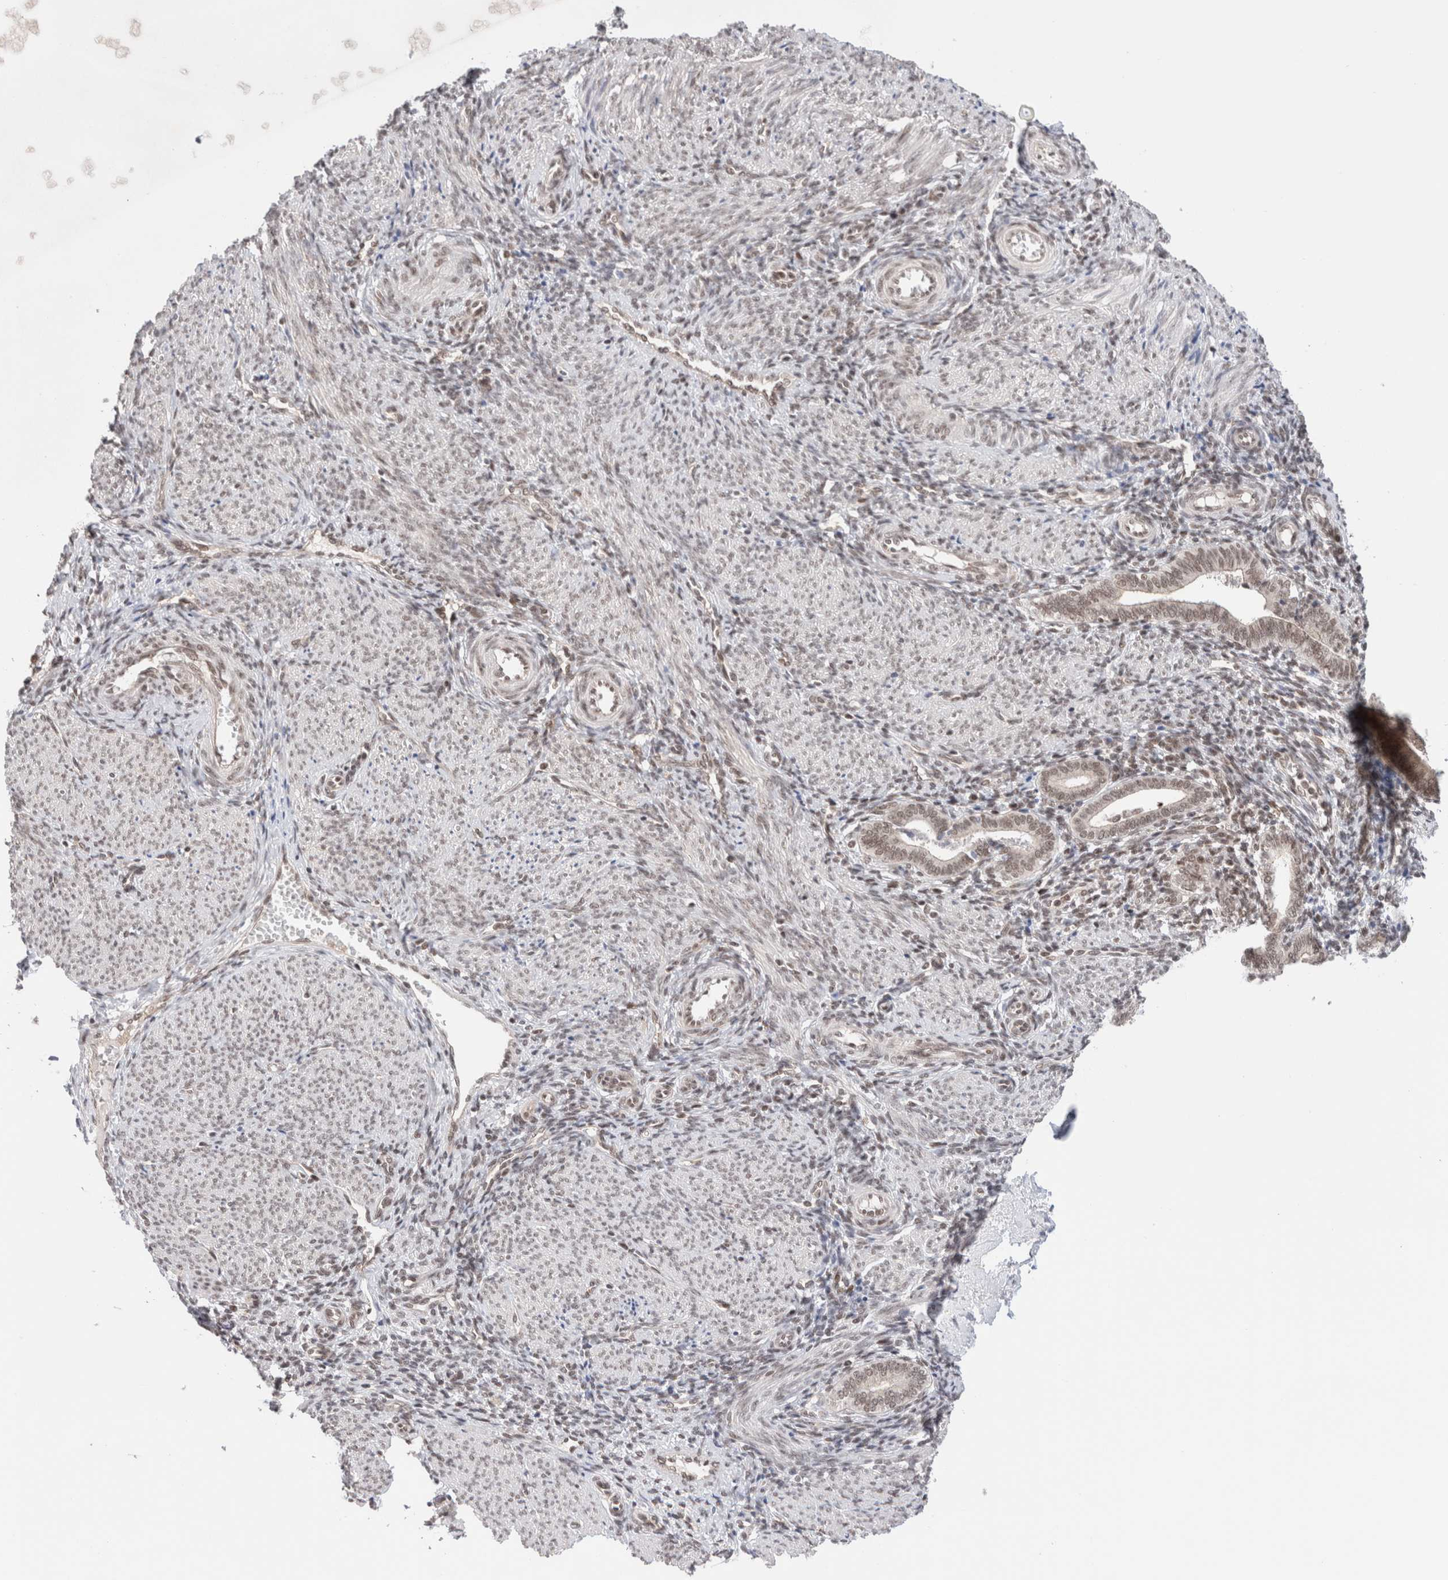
{"staining": {"intensity": "negative", "quantity": "none", "location": "none"}, "tissue": "endometrium", "cell_type": "Cells in endometrial stroma", "image_type": "normal", "snomed": [{"axis": "morphology", "description": "Normal tissue, NOS"}, {"axis": "topography", "description": "Uterus"}, {"axis": "topography", "description": "Endometrium"}], "caption": "Immunohistochemical staining of benign endometrium exhibits no significant expression in cells in endometrial stroma.", "gene": "GATAD2A", "patient": {"sex": "female", "age": 33}}